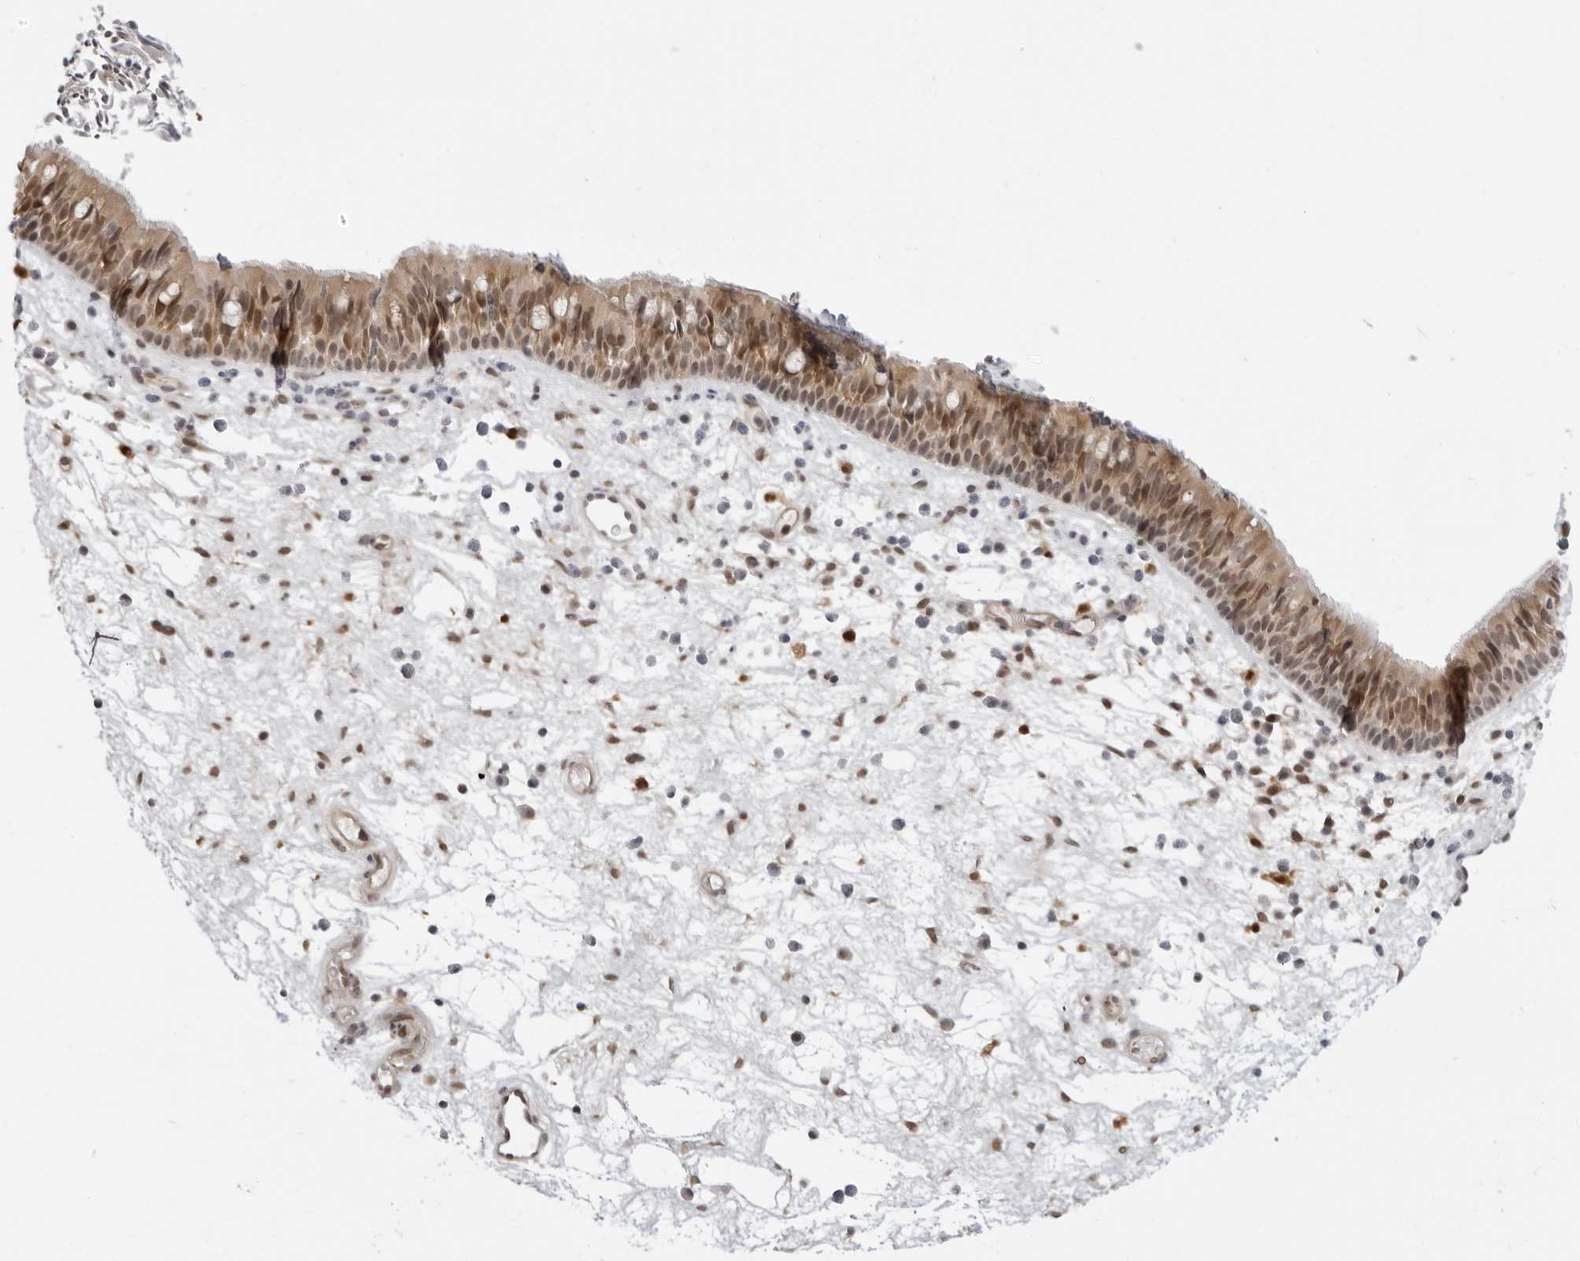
{"staining": {"intensity": "moderate", "quantity": "25%-75%", "location": "nuclear"}, "tissue": "nasopharynx", "cell_type": "Respiratory epithelial cells", "image_type": "normal", "snomed": [{"axis": "morphology", "description": "Normal tissue, NOS"}, {"axis": "morphology", "description": "Inflammation, NOS"}, {"axis": "morphology", "description": "Malignant melanoma, Metastatic site"}, {"axis": "topography", "description": "Nasopharynx"}], "caption": "Immunohistochemistry (IHC) image of benign nasopharynx stained for a protein (brown), which reveals medium levels of moderate nuclear positivity in approximately 25%-75% of respiratory epithelial cells.", "gene": "SRGAP2", "patient": {"sex": "male", "age": 70}}